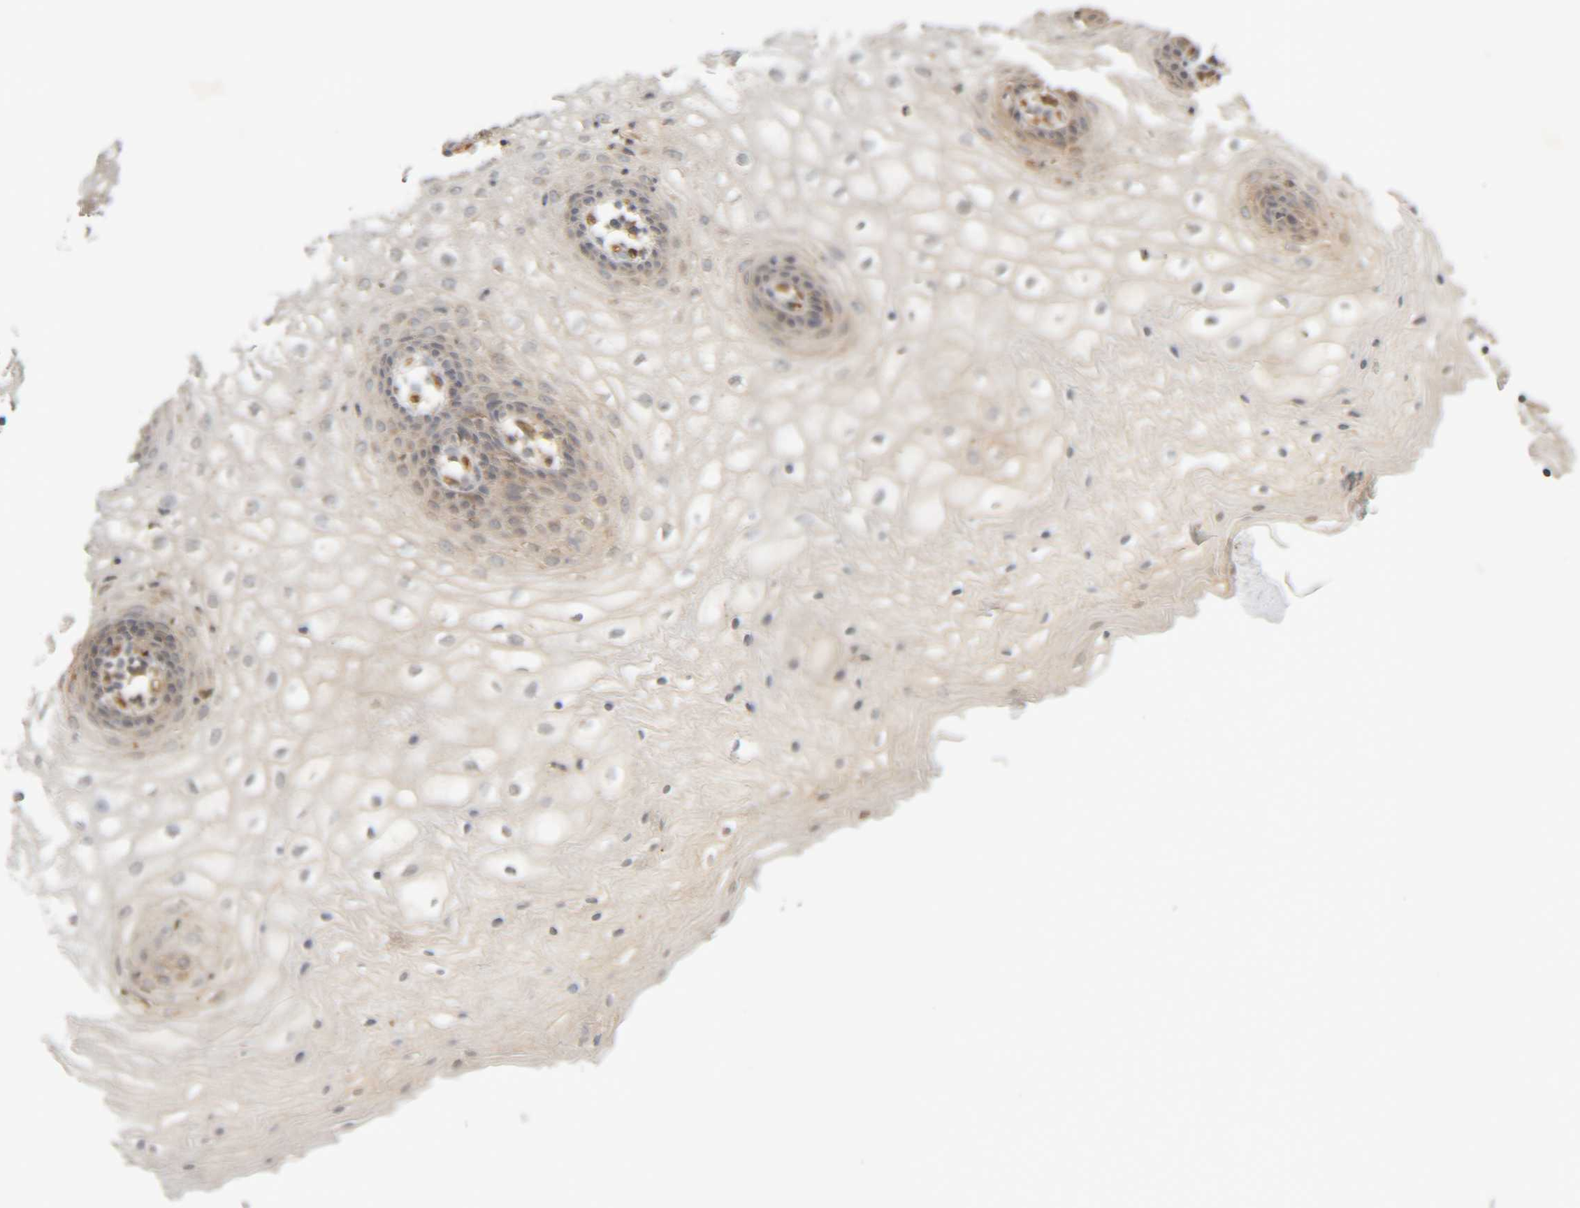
{"staining": {"intensity": "weak", "quantity": "<25%", "location": "cytoplasmic/membranous"}, "tissue": "vagina", "cell_type": "Squamous epithelial cells", "image_type": "normal", "snomed": [{"axis": "morphology", "description": "Normal tissue, NOS"}, {"axis": "topography", "description": "Vagina"}], "caption": "This is an immunohistochemistry image of normal human vagina. There is no positivity in squamous epithelial cells.", "gene": "TMEM192", "patient": {"sex": "female", "age": 34}}